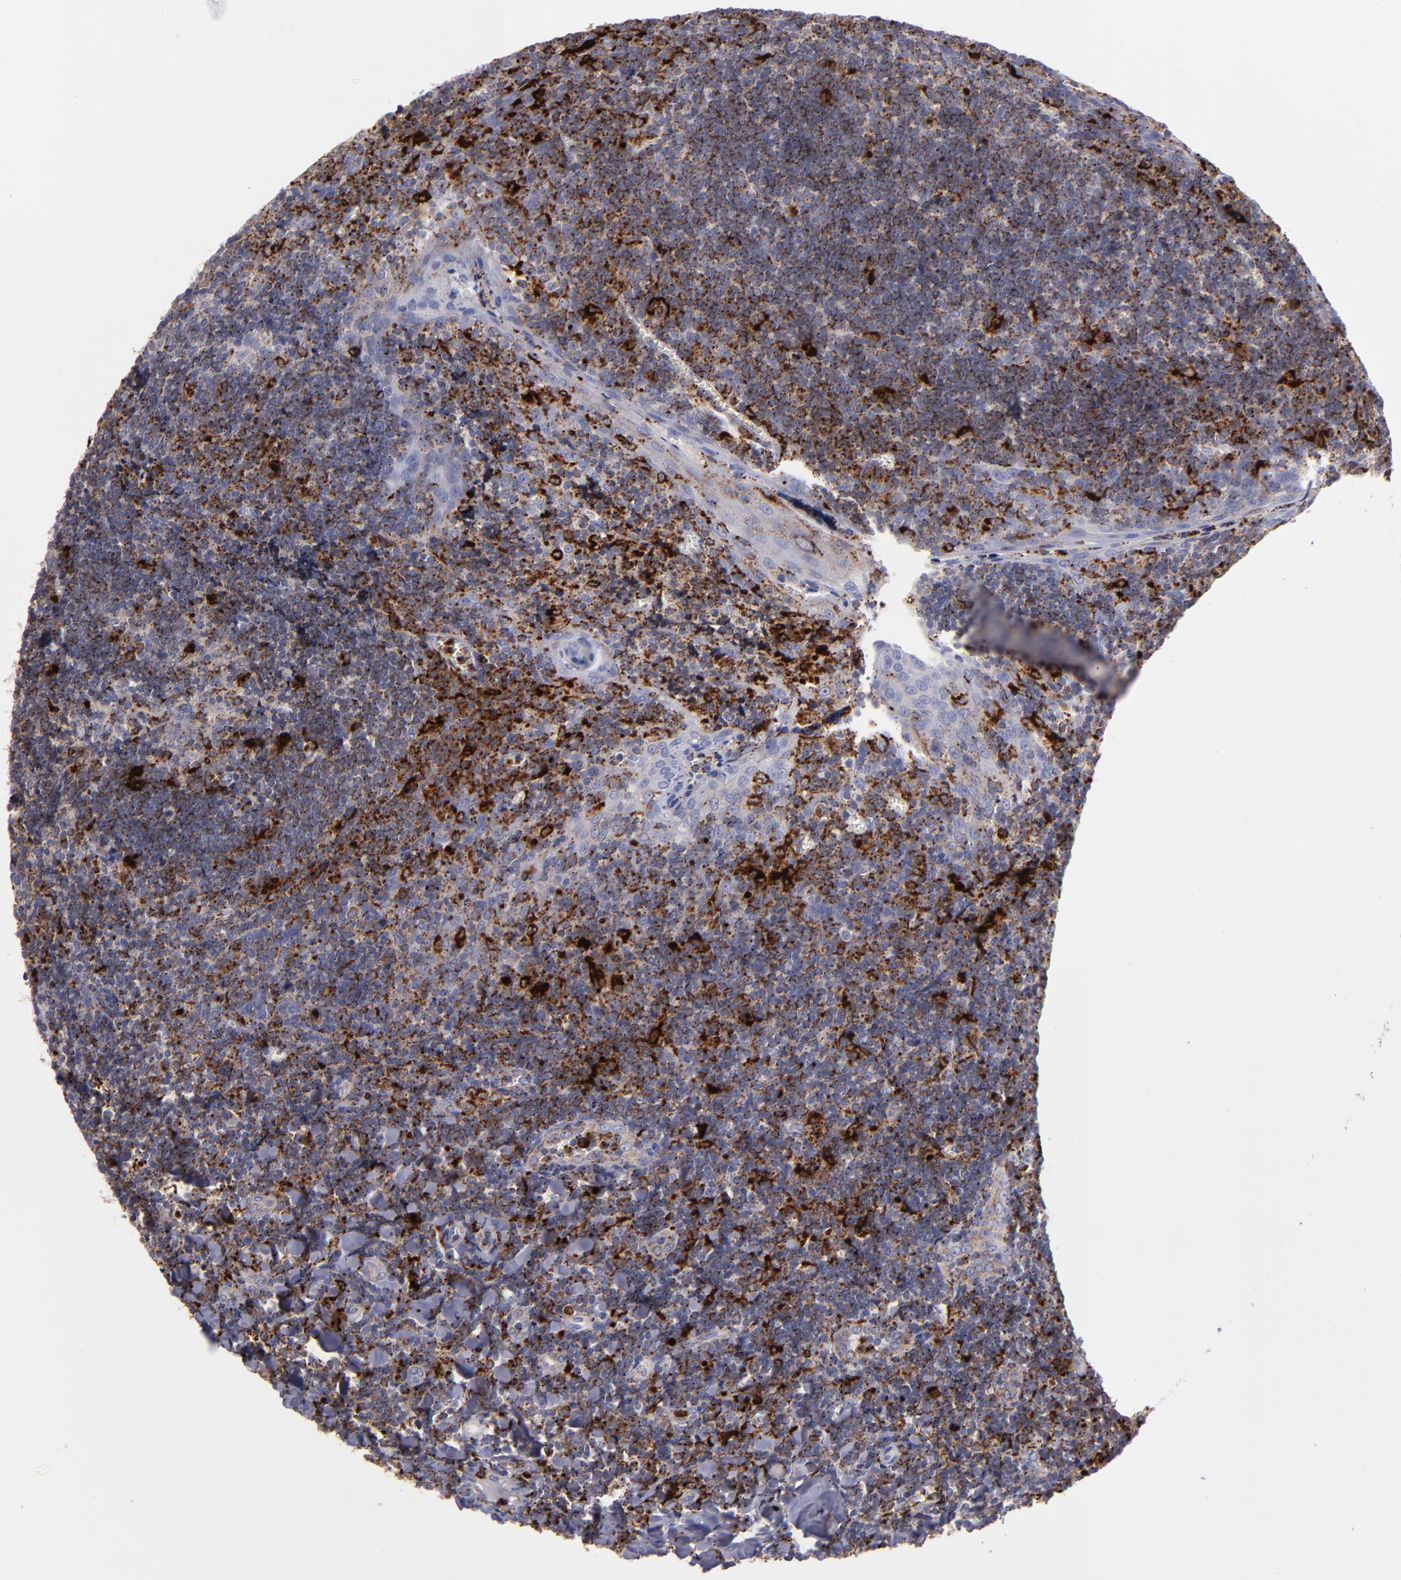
{"staining": {"intensity": "strong", "quantity": "<25%", "location": "cytoplasmic/membranous"}, "tissue": "tonsil", "cell_type": "Germinal center cells", "image_type": "normal", "snomed": [{"axis": "morphology", "description": "Normal tissue, NOS"}, {"axis": "topography", "description": "Tonsil"}], "caption": "A brown stain labels strong cytoplasmic/membranous expression of a protein in germinal center cells of normal human tonsil.", "gene": "CTSS", "patient": {"sex": "male", "age": 20}}